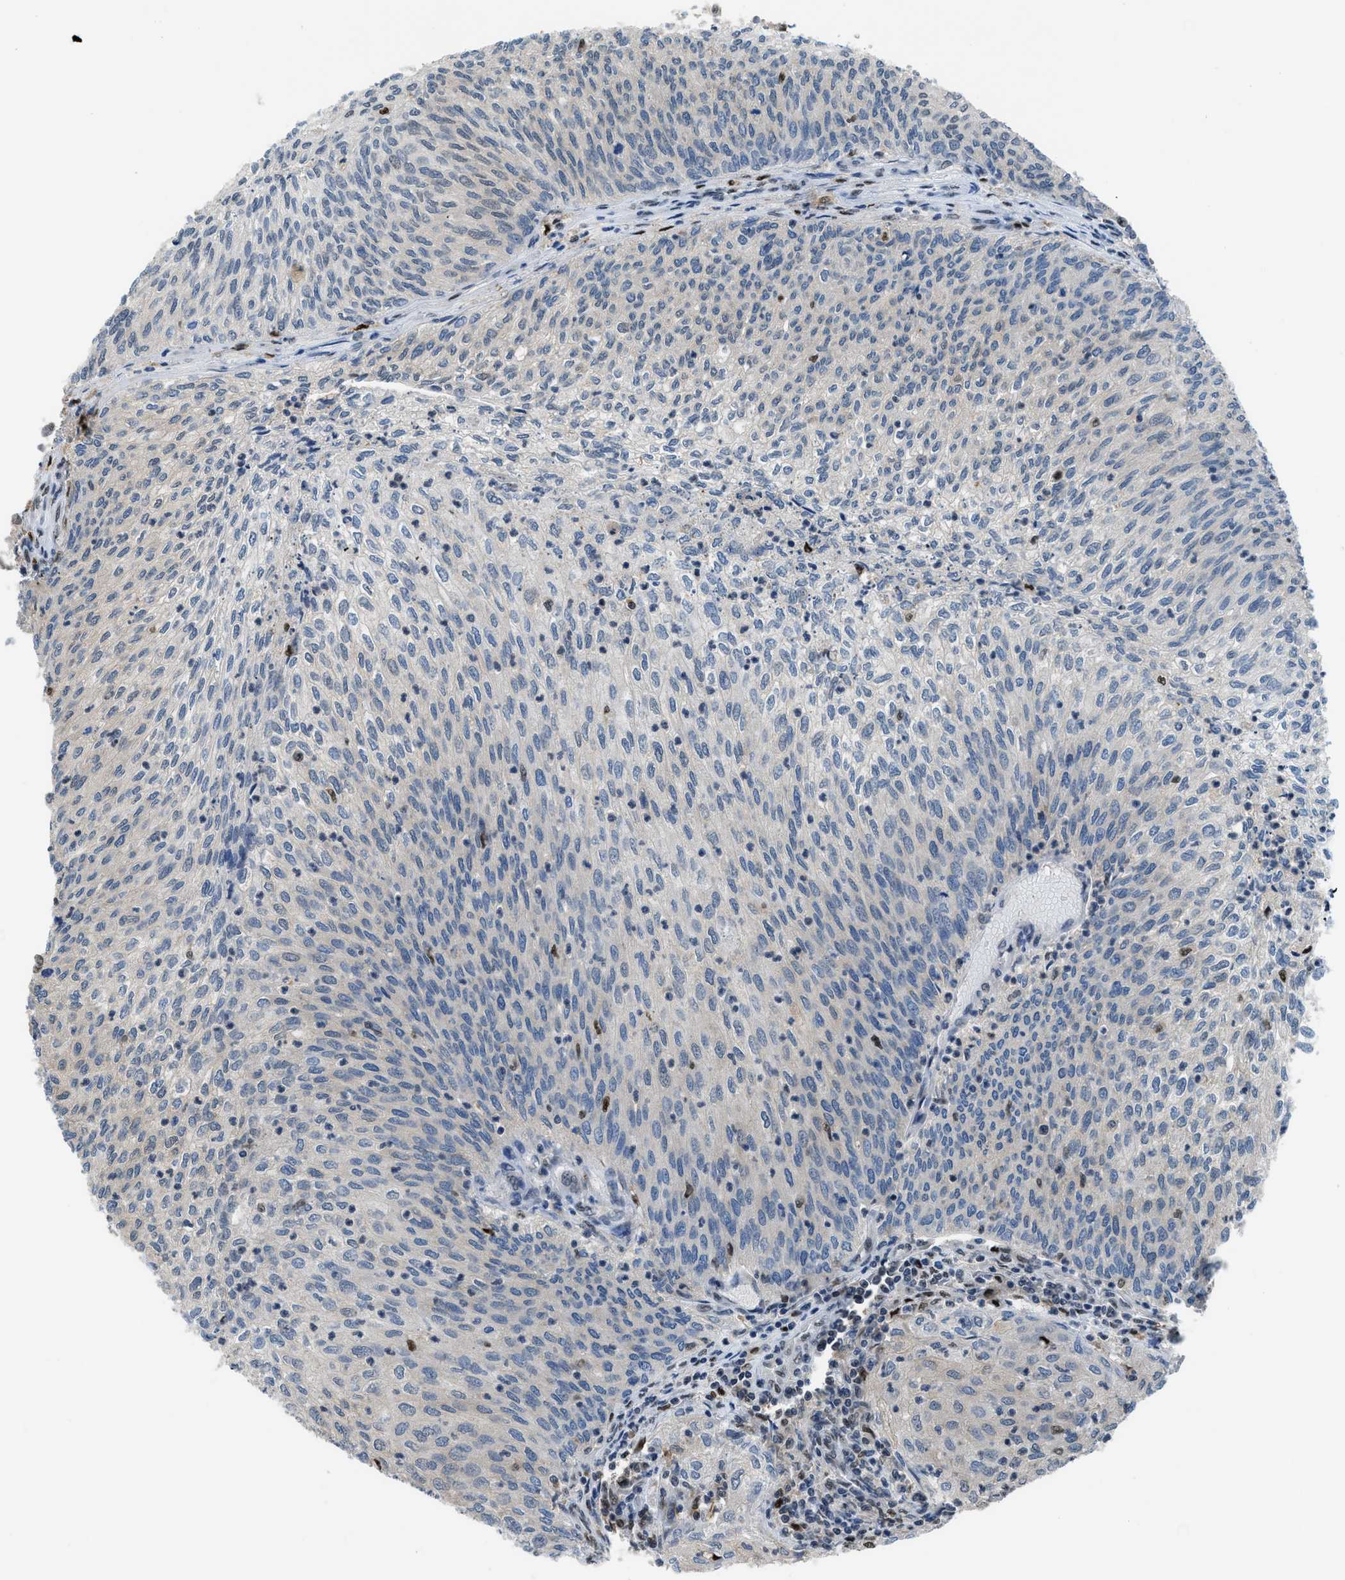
{"staining": {"intensity": "negative", "quantity": "none", "location": "none"}, "tissue": "urothelial cancer", "cell_type": "Tumor cells", "image_type": "cancer", "snomed": [{"axis": "morphology", "description": "Urothelial carcinoma, Low grade"}, {"axis": "topography", "description": "Urinary bladder"}], "caption": "There is no significant positivity in tumor cells of low-grade urothelial carcinoma. Nuclei are stained in blue.", "gene": "ALX1", "patient": {"sex": "female", "age": 79}}